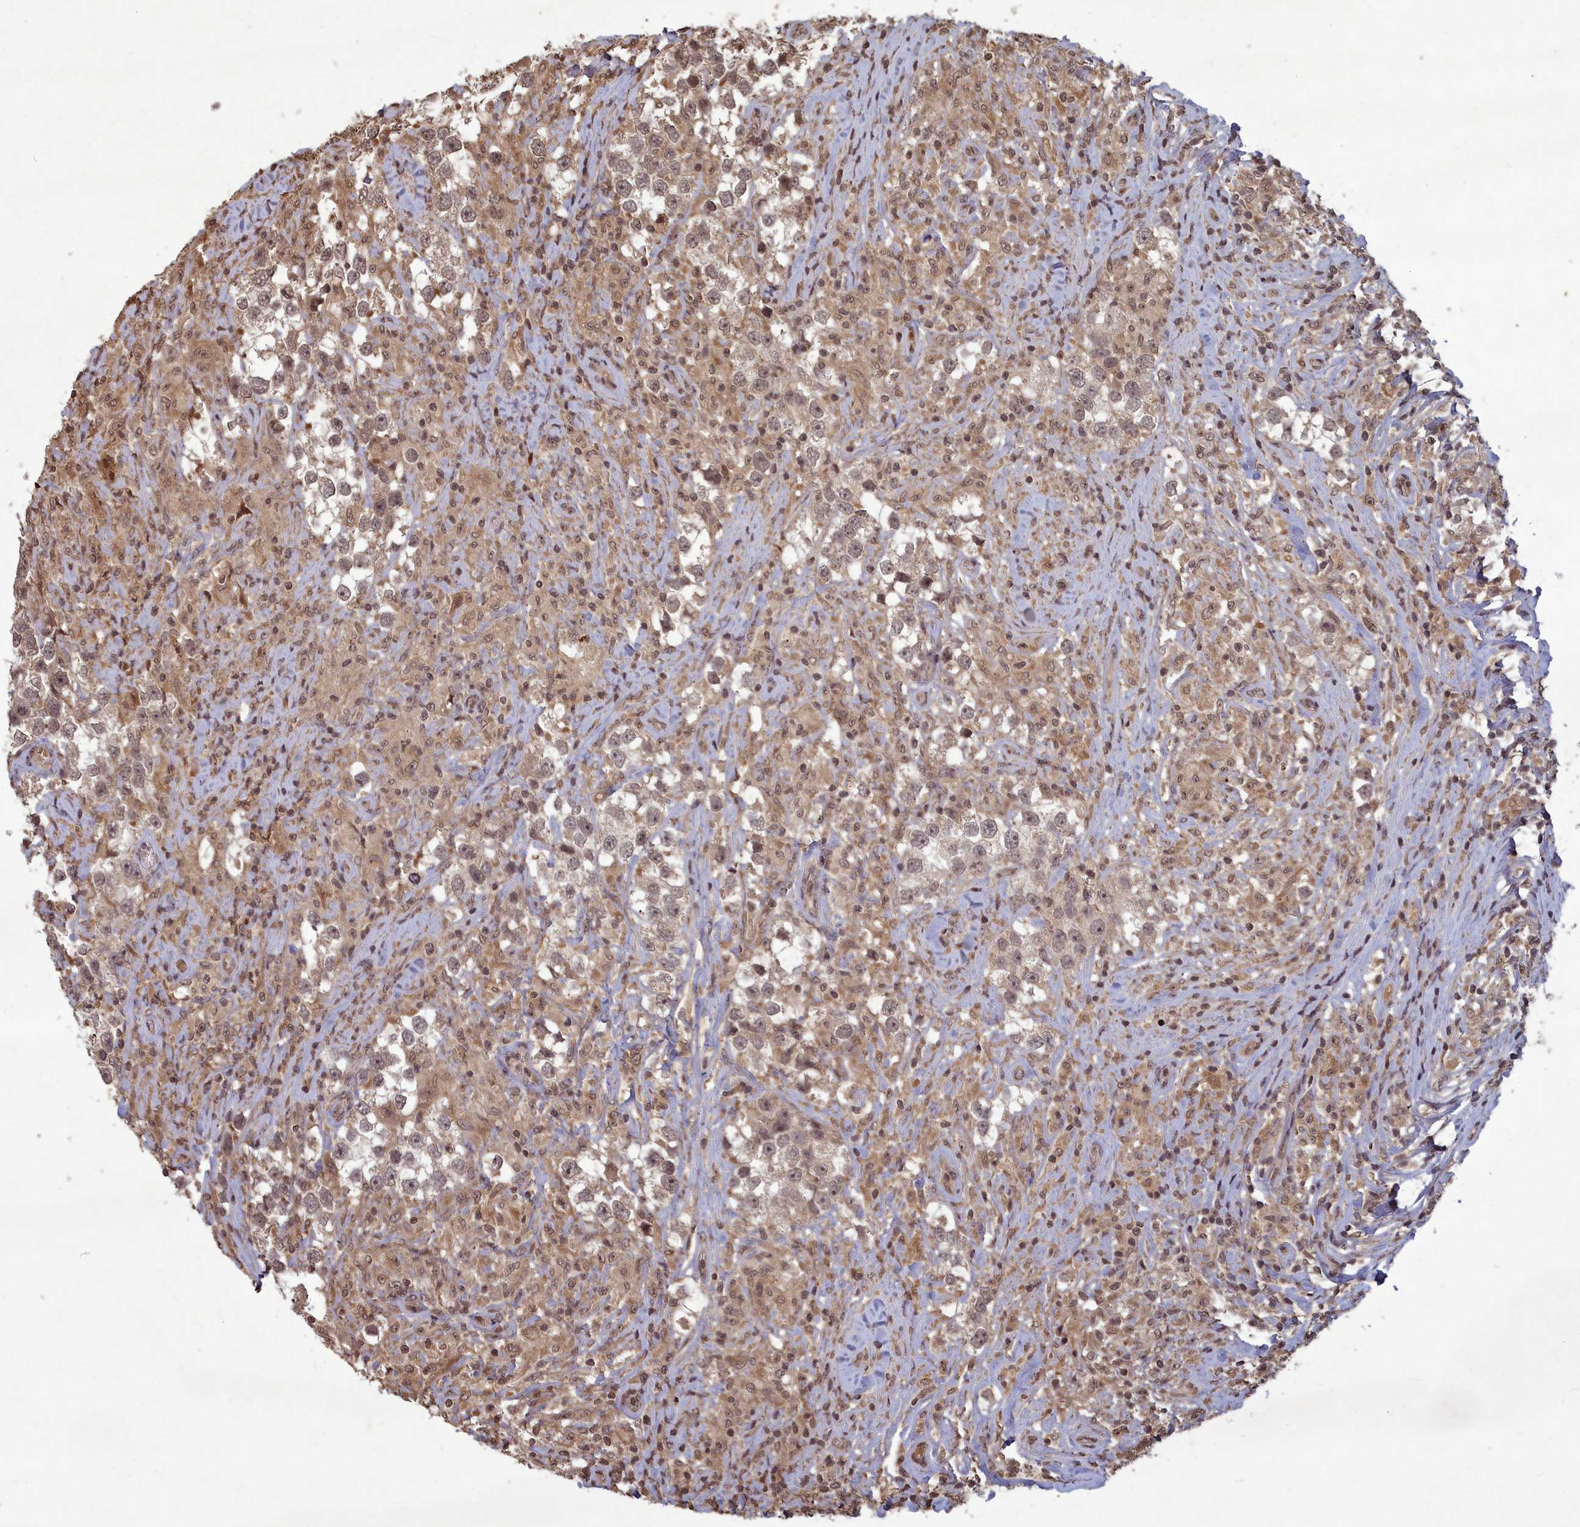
{"staining": {"intensity": "weak", "quantity": "25%-75%", "location": "nuclear"}, "tissue": "testis cancer", "cell_type": "Tumor cells", "image_type": "cancer", "snomed": [{"axis": "morphology", "description": "Seminoma, NOS"}, {"axis": "topography", "description": "Testis"}], "caption": "Weak nuclear staining is seen in about 25%-75% of tumor cells in seminoma (testis).", "gene": "SRMS", "patient": {"sex": "male", "age": 46}}